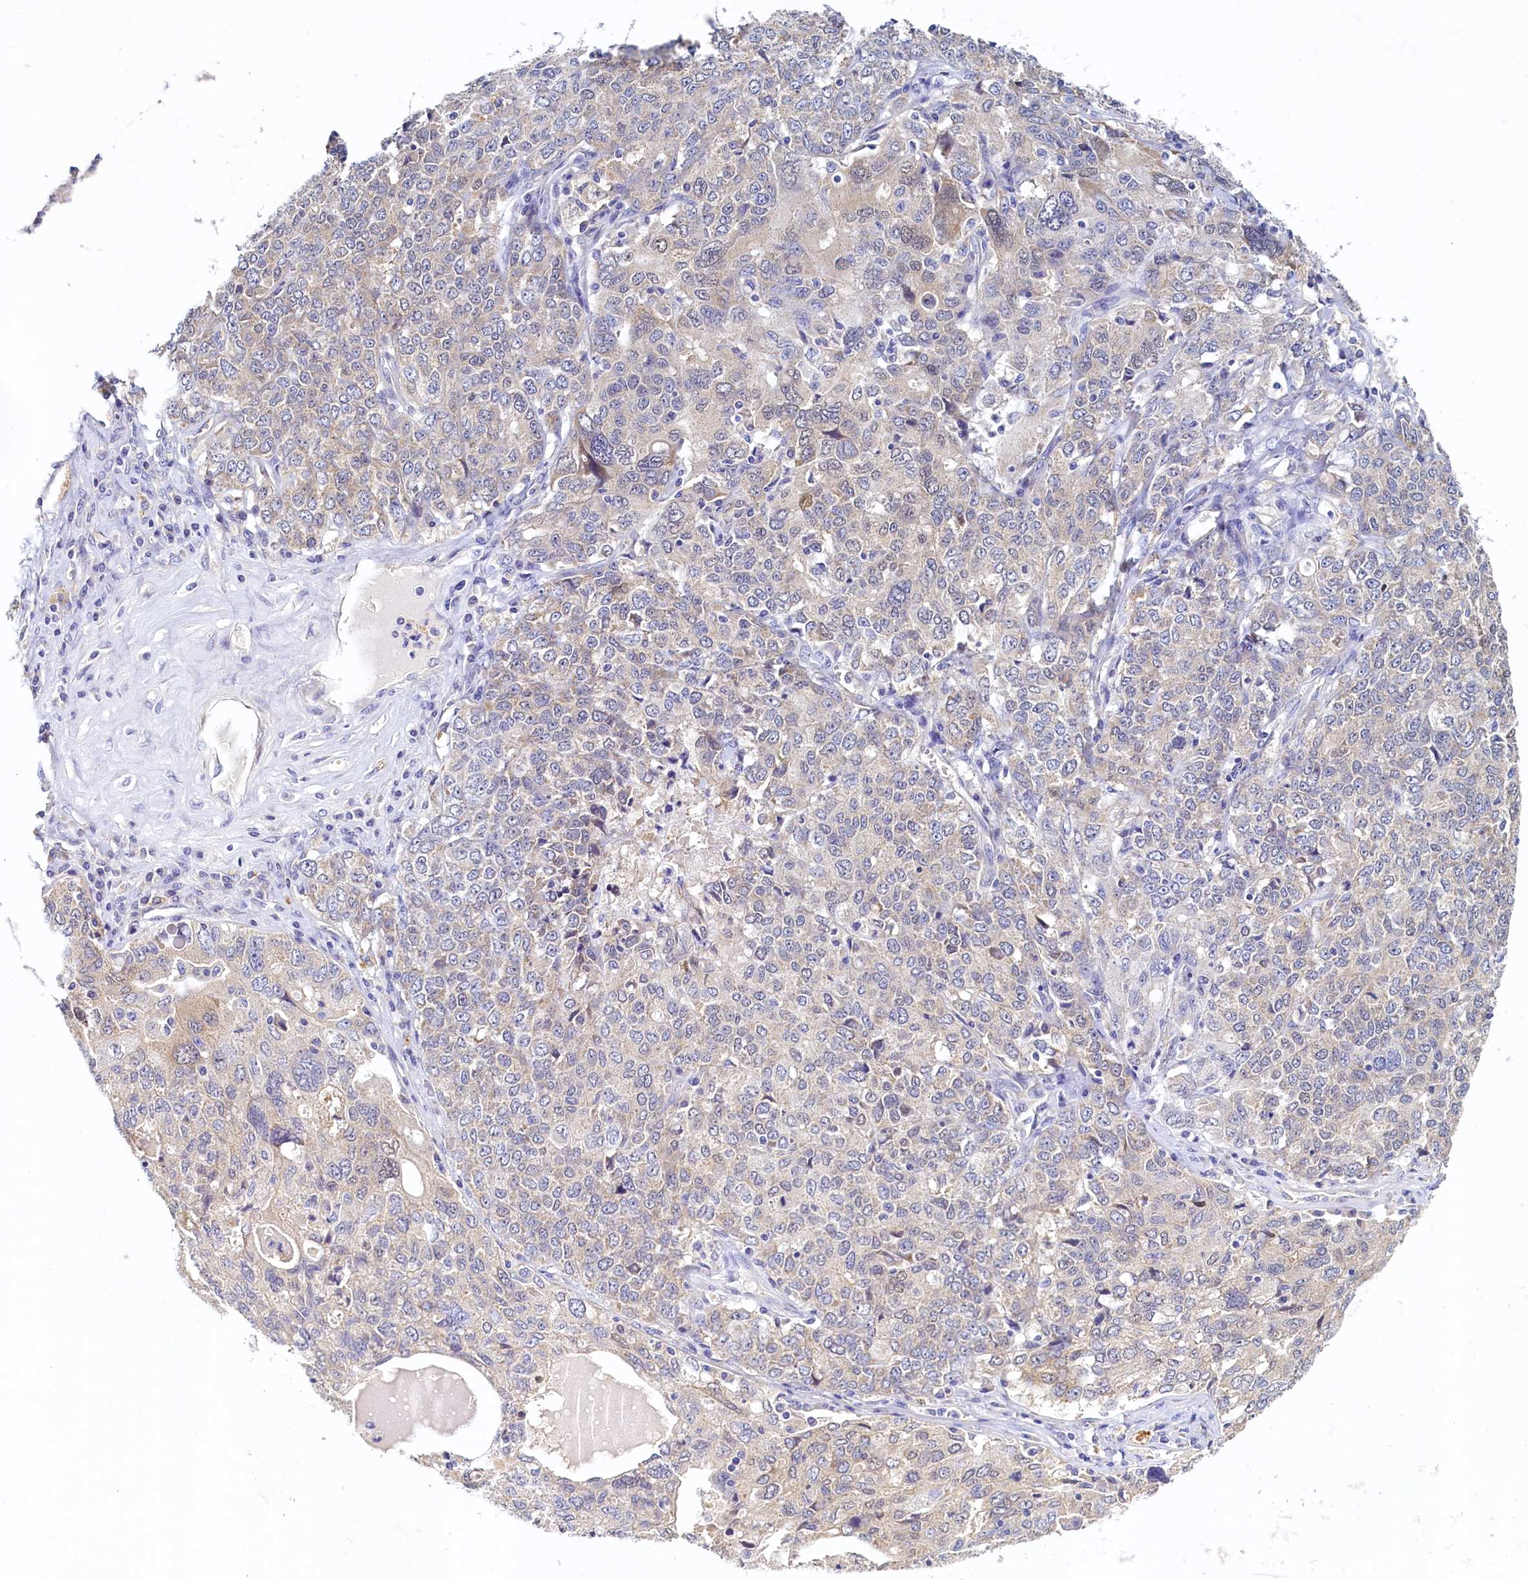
{"staining": {"intensity": "weak", "quantity": "25%-75%", "location": "cytoplasmic/membranous"}, "tissue": "ovarian cancer", "cell_type": "Tumor cells", "image_type": "cancer", "snomed": [{"axis": "morphology", "description": "Carcinoma, endometroid"}, {"axis": "topography", "description": "Ovary"}], "caption": "Immunohistochemical staining of human ovarian cancer (endometroid carcinoma) reveals low levels of weak cytoplasmic/membranous protein expression in approximately 25%-75% of tumor cells. (IHC, brightfield microscopy, high magnification).", "gene": "DTD1", "patient": {"sex": "female", "age": 62}}